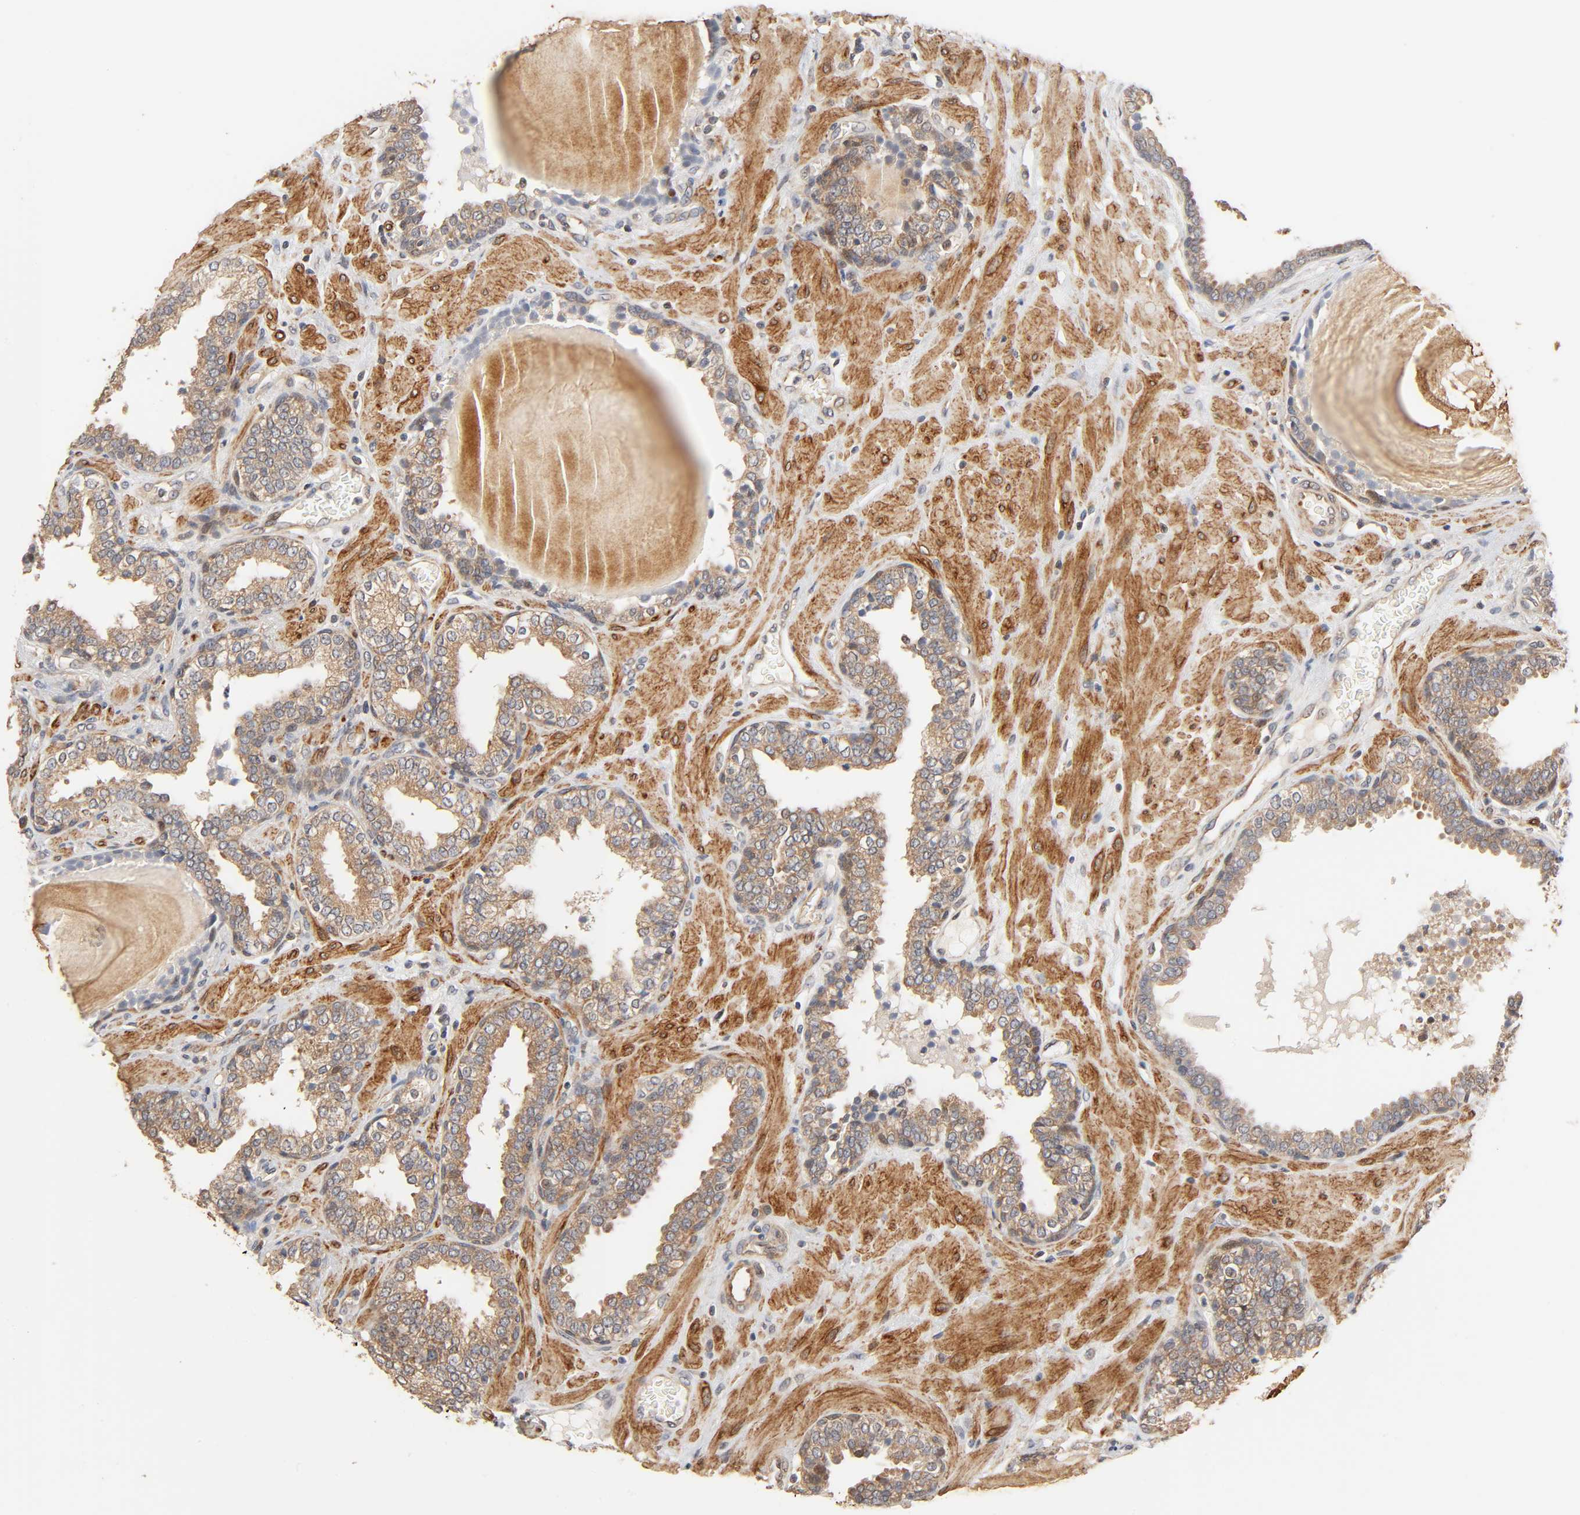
{"staining": {"intensity": "moderate", "quantity": ">75%", "location": "cytoplasmic/membranous"}, "tissue": "prostate", "cell_type": "Glandular cells", "image_type": "normal", "snomed": [{"axis": "morphology", "description": "Normal tissue, NOS"}, {"axis": "topography", "description": "Prostate"}], "caption": "A brown stain highlights moderate cytoplasmic/membranous expression of a protein in glandular cells of benign human prostate. Nuclei are stained in blue.", "gene": "NEMF", "patient": {"sex": "male", "age": 51}}